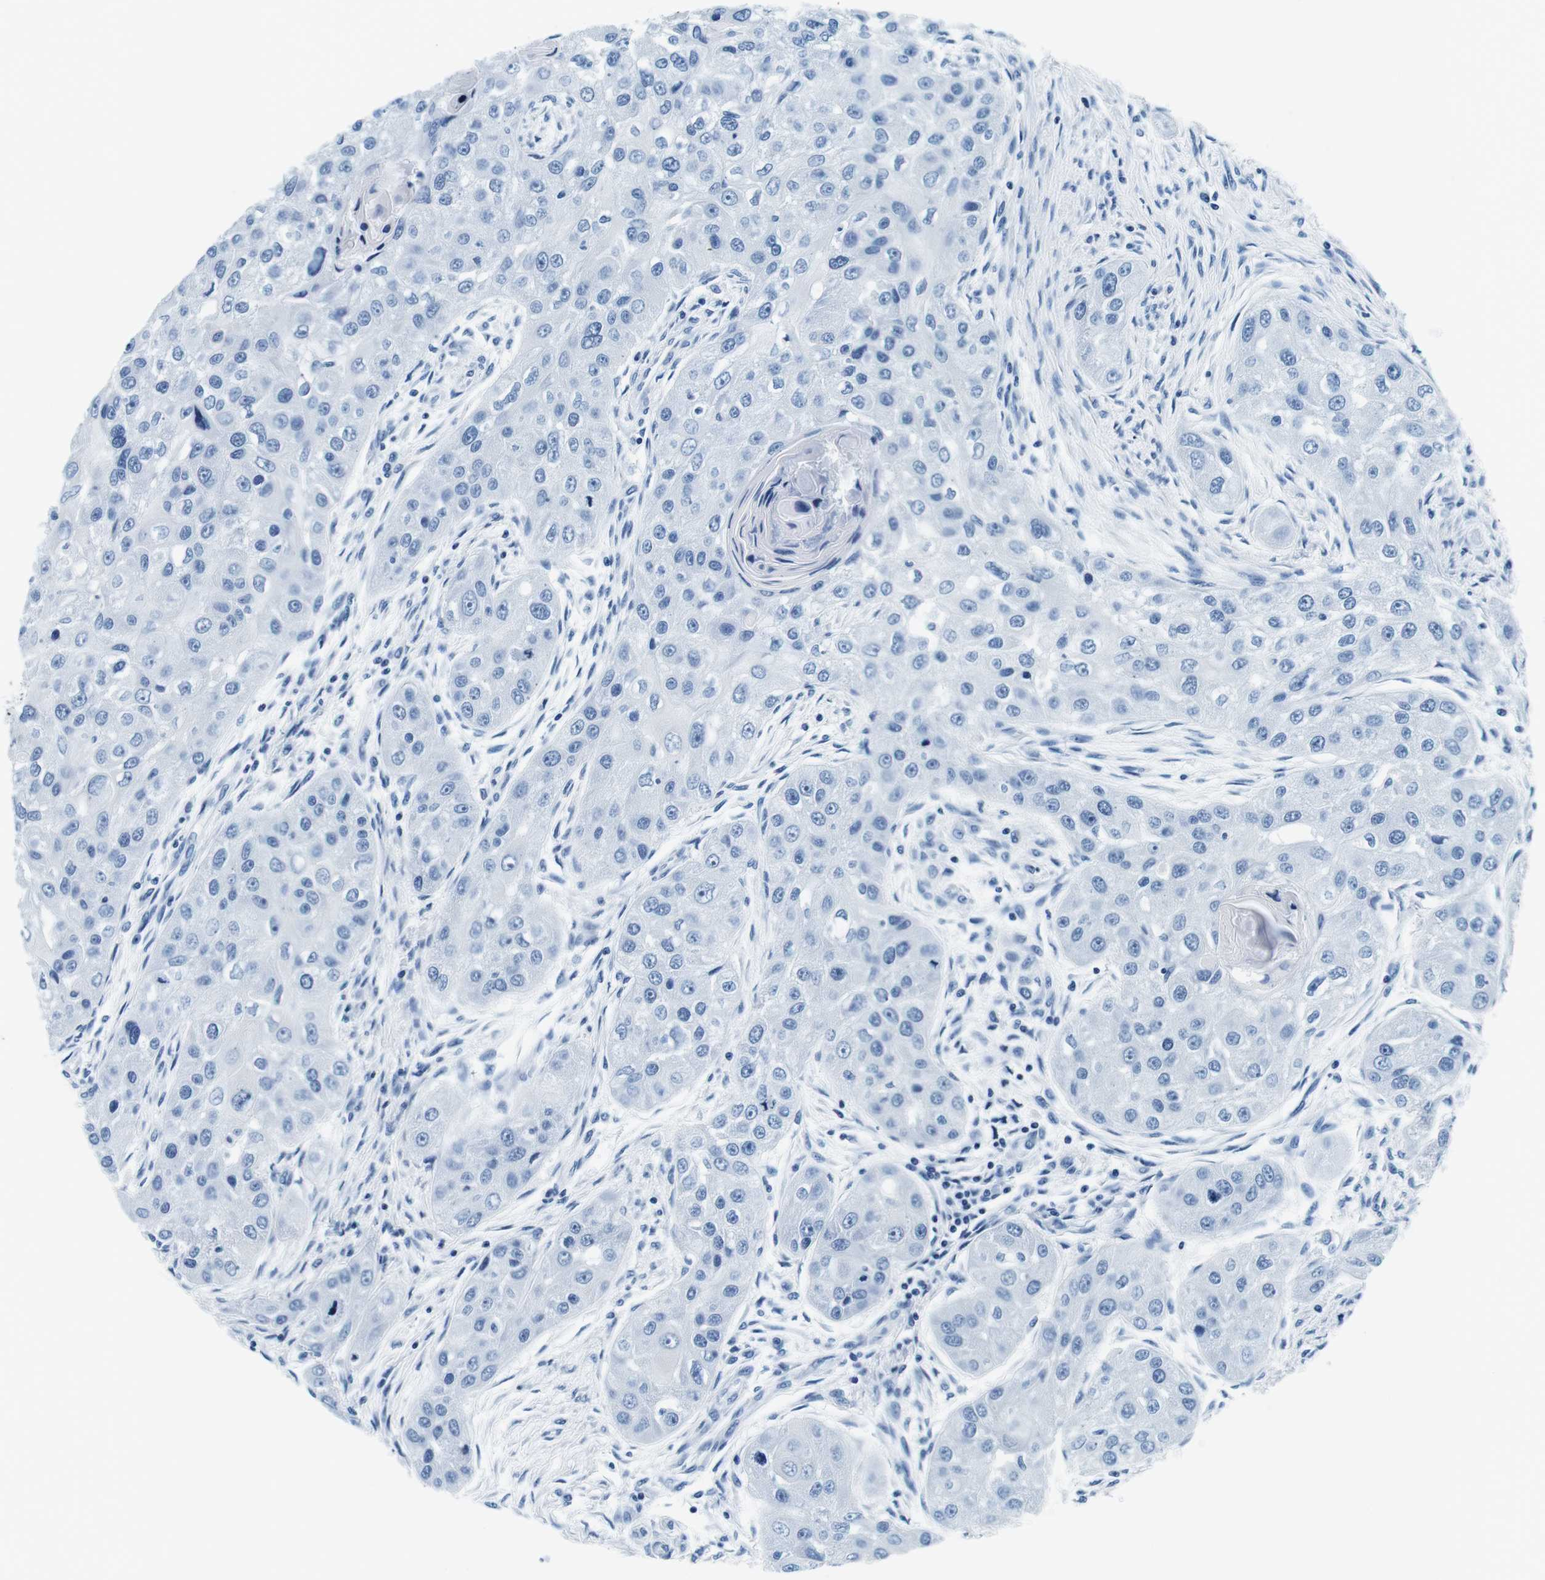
{"staining": {"intensity": "negative", "quantity": "none", "location": "none"}, "tissue": "head and neck cancer", "cell_type": "Tumor cells", "image_type": "cancer", "snomed": [{"axis": "morphology", "description": "Normal tissue, NOS"}, {"axis": "morphology", "description": "Squamous cell carcinoma, NOS"}, {"axis": "topography", "description": "Skeletal muscle"}, {"axis": "topography", "description": "Head-Neck"}], "caption": "The immunohistochemistry (IHC) image has no significant staining in tumor cells of head and neck cancer (squamous cell carcinoma) tissue. (Immunohistochemistry, brightfield microscopy, high magnification).", "gene": "ELANE", "patient": {"sex": "male", "age": 51}}